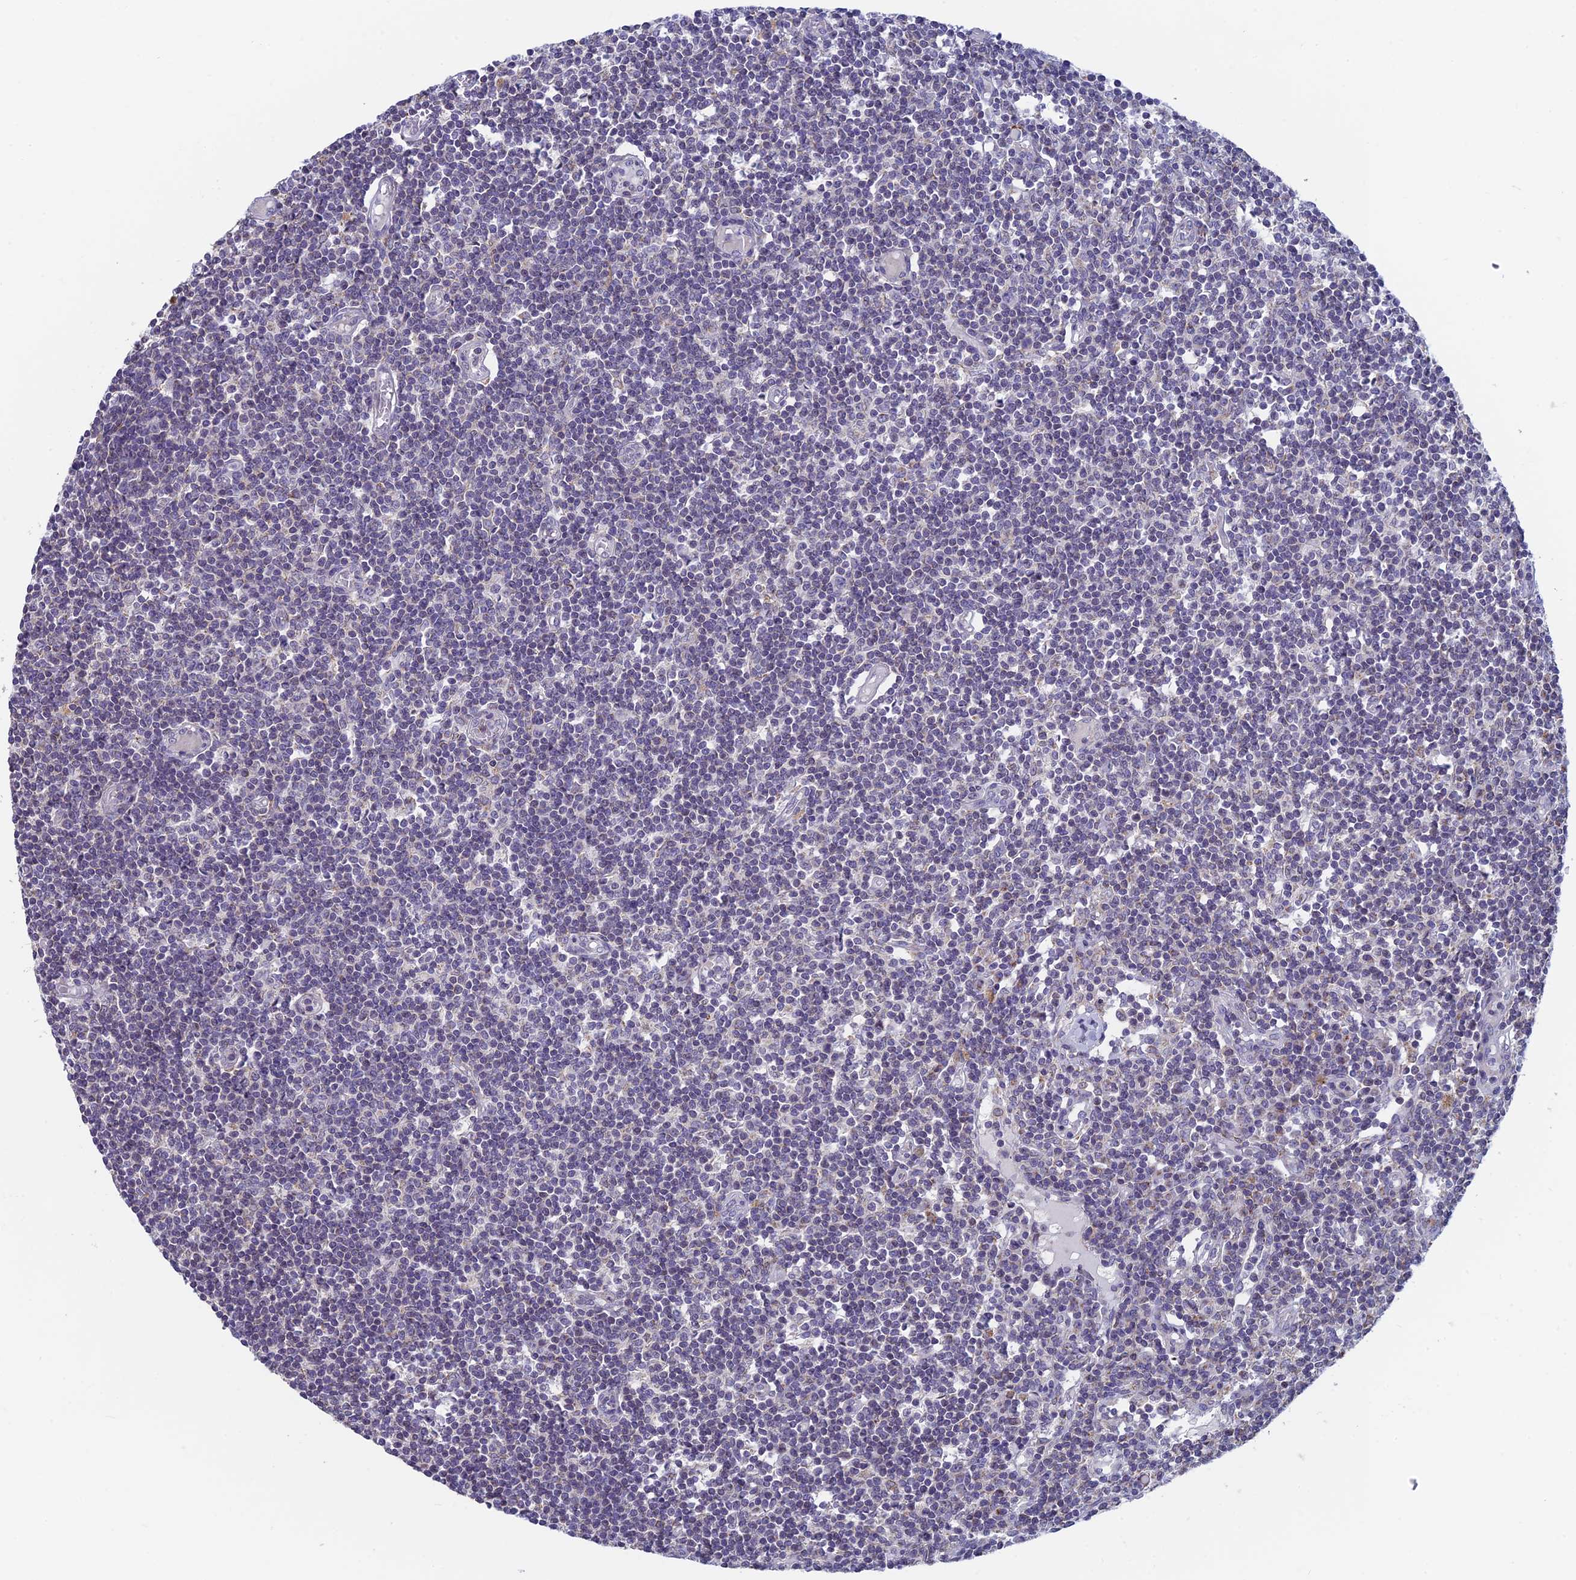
{"staining": {"intensity": "negative", "quantity": "none", "location": "none"}, "tissue": "lymph node", "cell_type": "Germinal center cells", "image_type": "normal", "snomed": [{"axis": "morphology", "description": "Normal tissue, NOS"}, {"axis": "topography", "description": "Lymph node"}], "caption": "This is a histopathology image of immunohistochemistry (IHC) staining of benign lymph node, which shows no staining in germinal center cells.", "gene": "REXO5", "patient": {"sex": "female", "age": 55}}